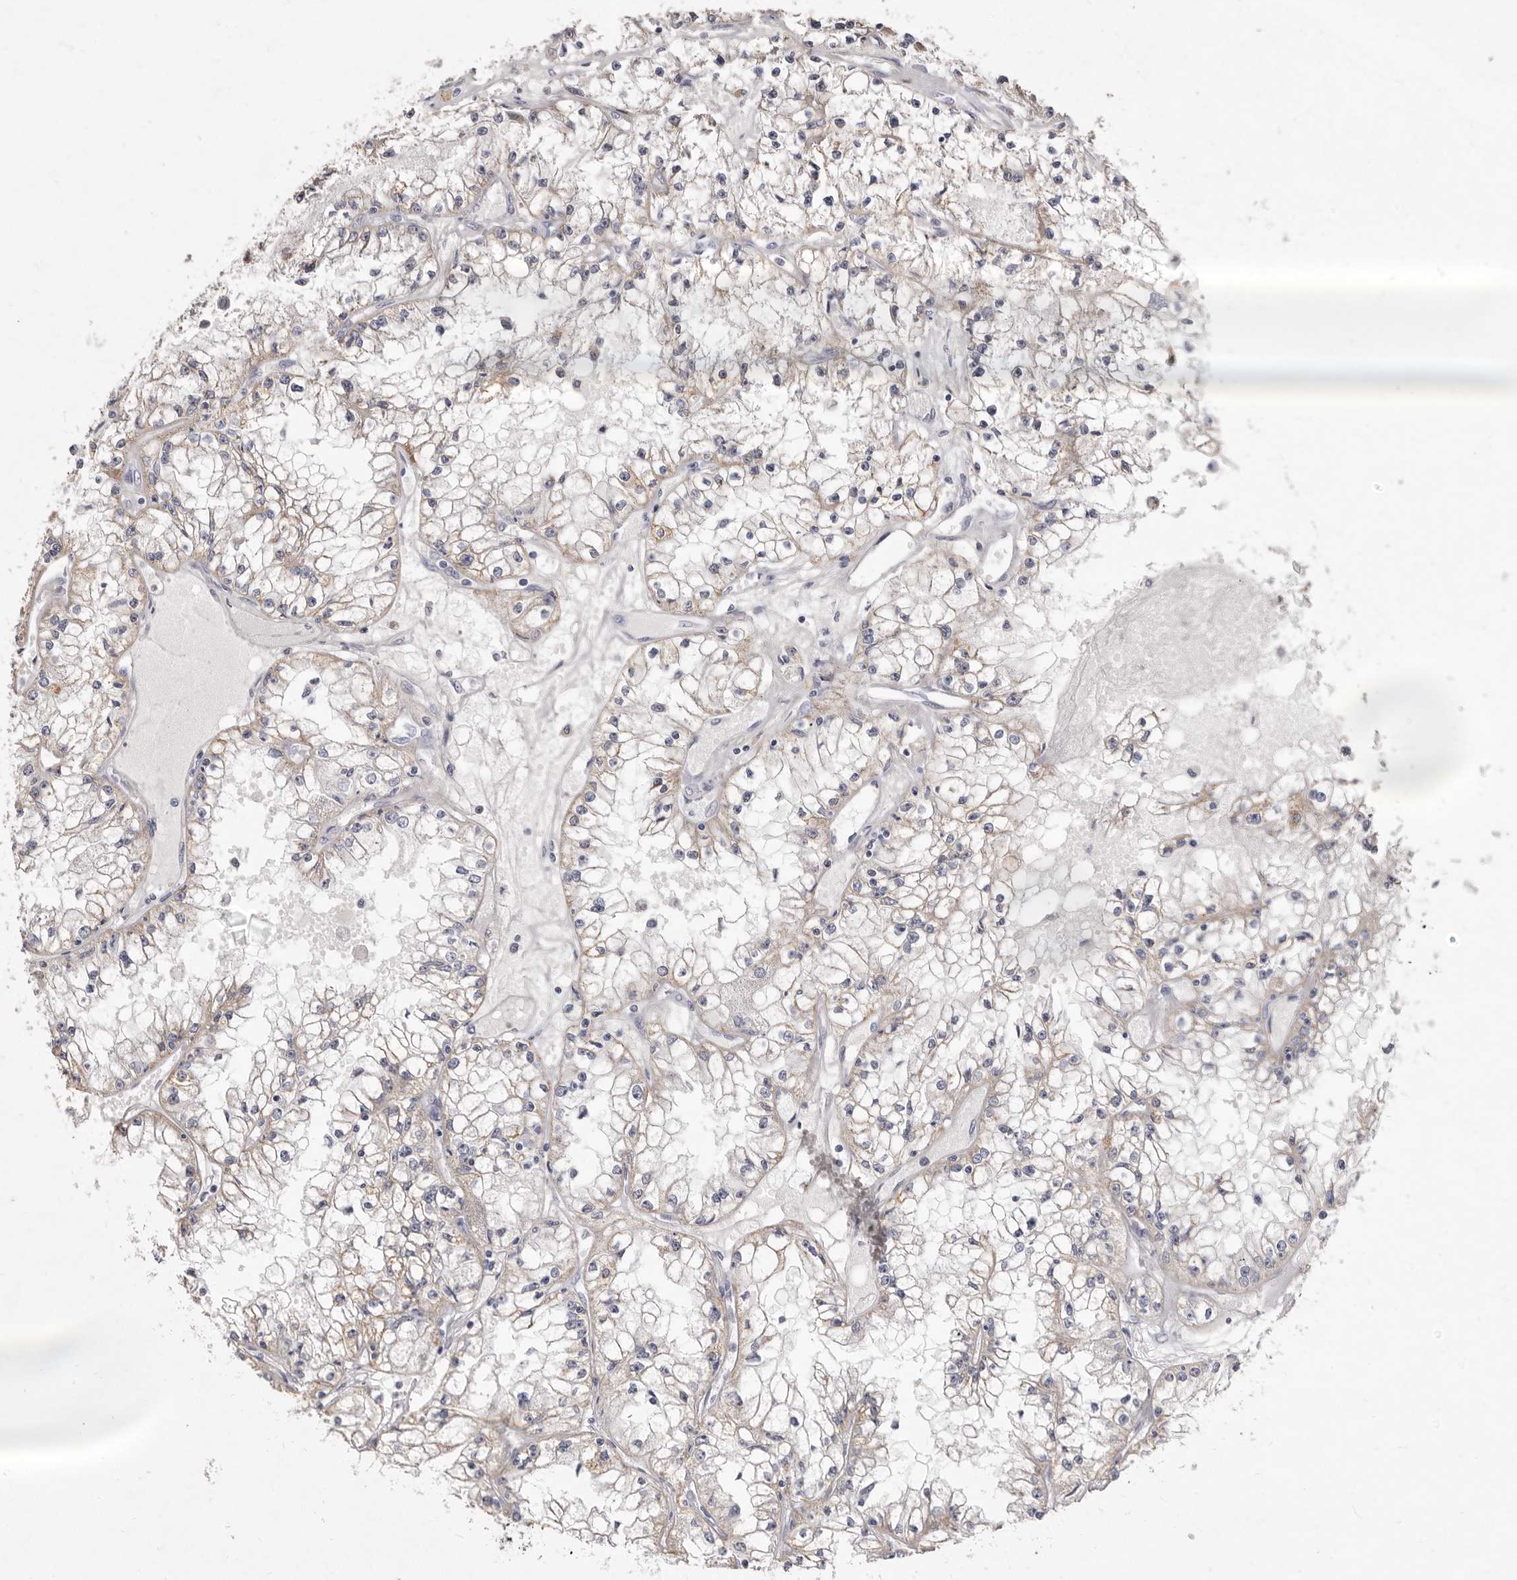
{"staining": {"intensity": "weak", "quantity": "<25%", "location": "cytoplasmic/membranous"}, "tissue": "renal cancer", "cell_type": "Tumor cells", "image_type": "cancer", "snomed": [{"axis": "morphology", "description": "Adenocarcinoma, NOS"}, {"axis": "topography", "description": "Kidney"}], "caption": "Tumor cells are negative for brown protein staining in adenocarcinoma (renal). (DAB (3,3'-diaminobenzidine) immunohistochemistry (IHC) with hematoxylin counter stain).", "gene": "CYP2E1", "patient": {"sex": "male", "age": 56}}